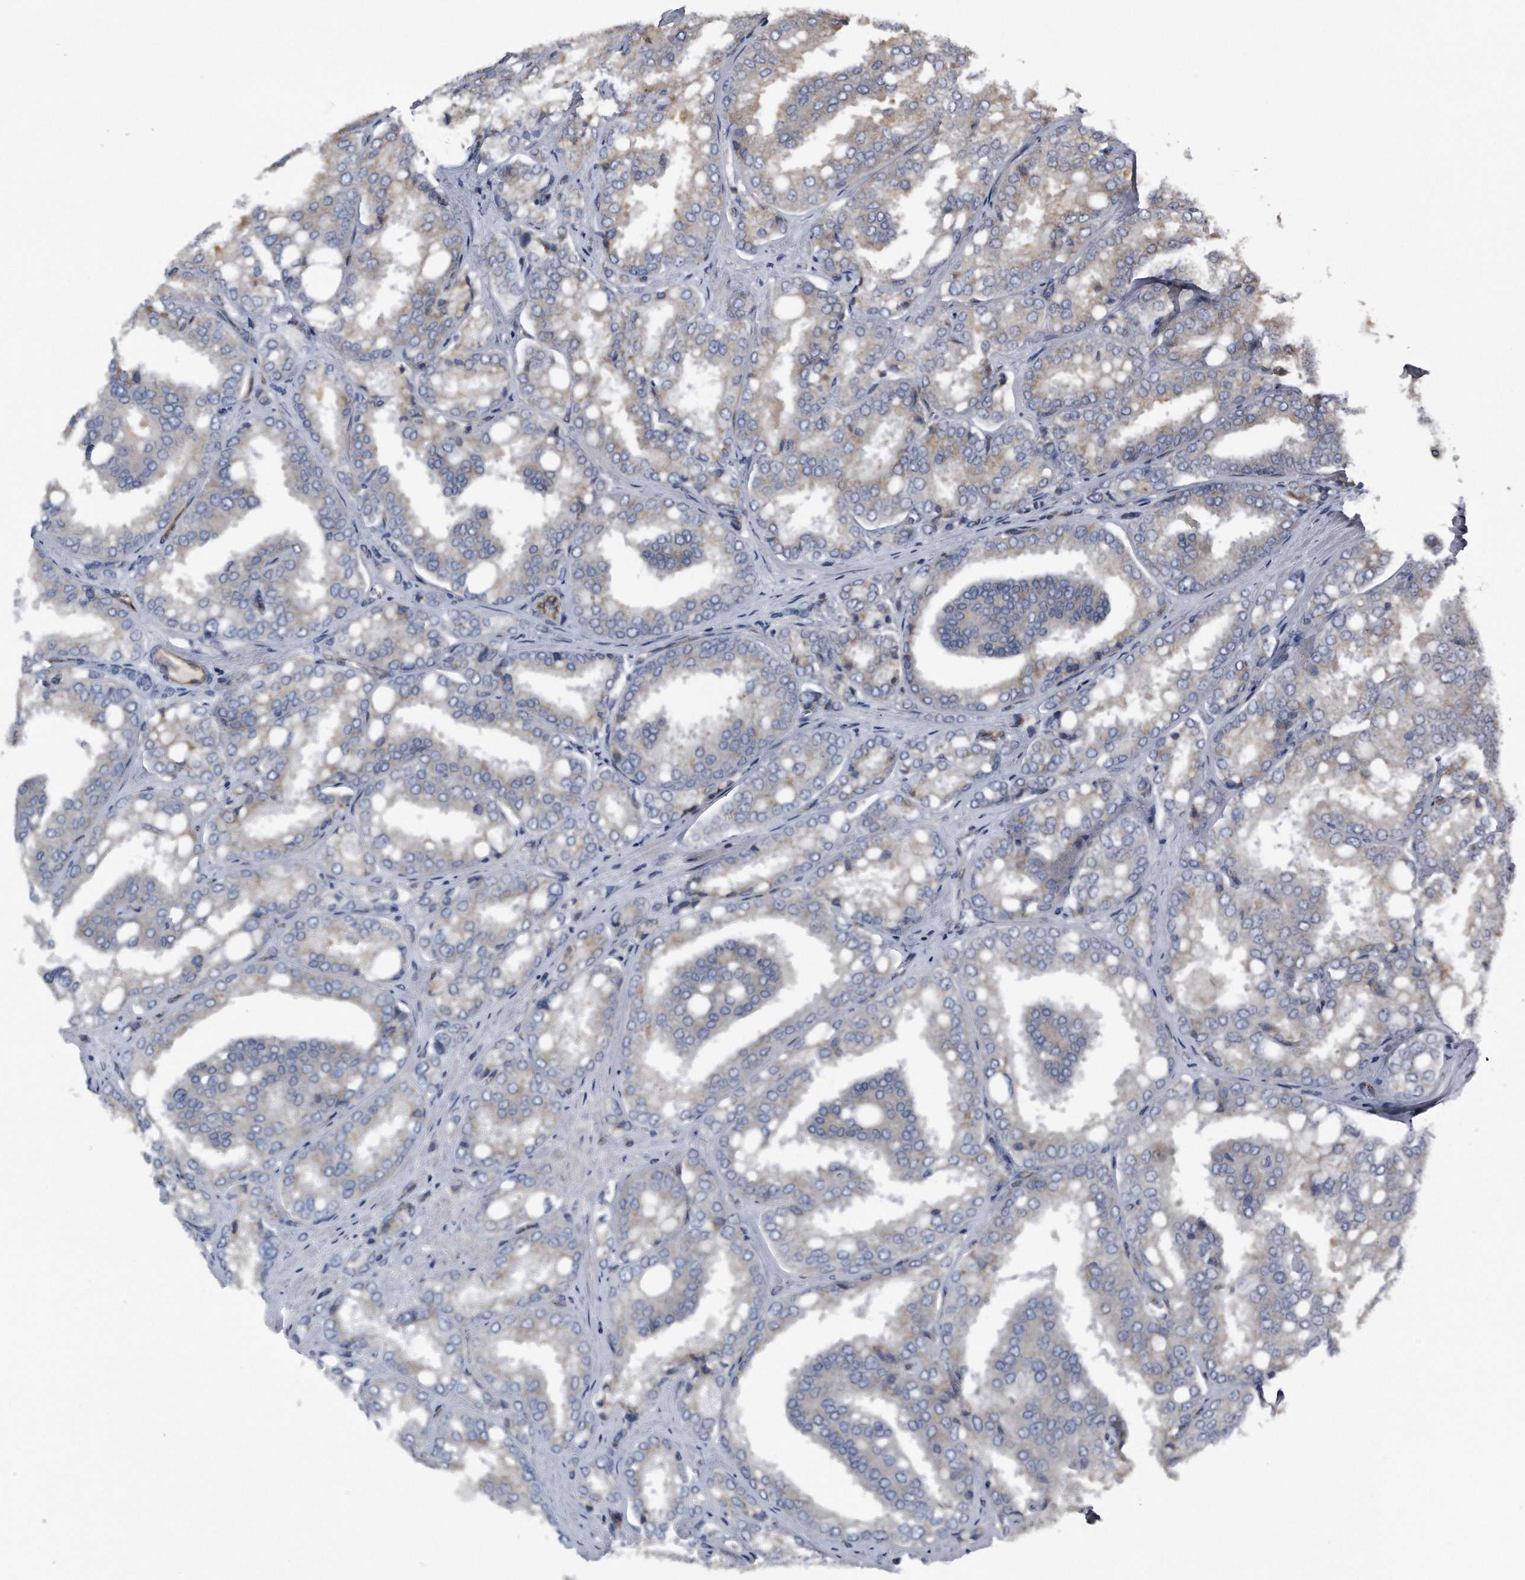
{"staining": {"intensity": "weak", "quantity": "<25%", "location": "cytoplasmic/membranous"}, "tissue": "prostate cancer", "cell_type": "Tumor cells", "image_type": "cancer", "snomed": [{"axis": "morphology", "description": "Adenocarcinoma, High grade"}, {"axis": "topography", "description": "Prostate"}], "caption": "Tumor cells are negative for brown protein staining in prostate adenocarcinoma (high-grade).", "gene": "LYRM4", "patient": {"sex": "male", "age": 50}}